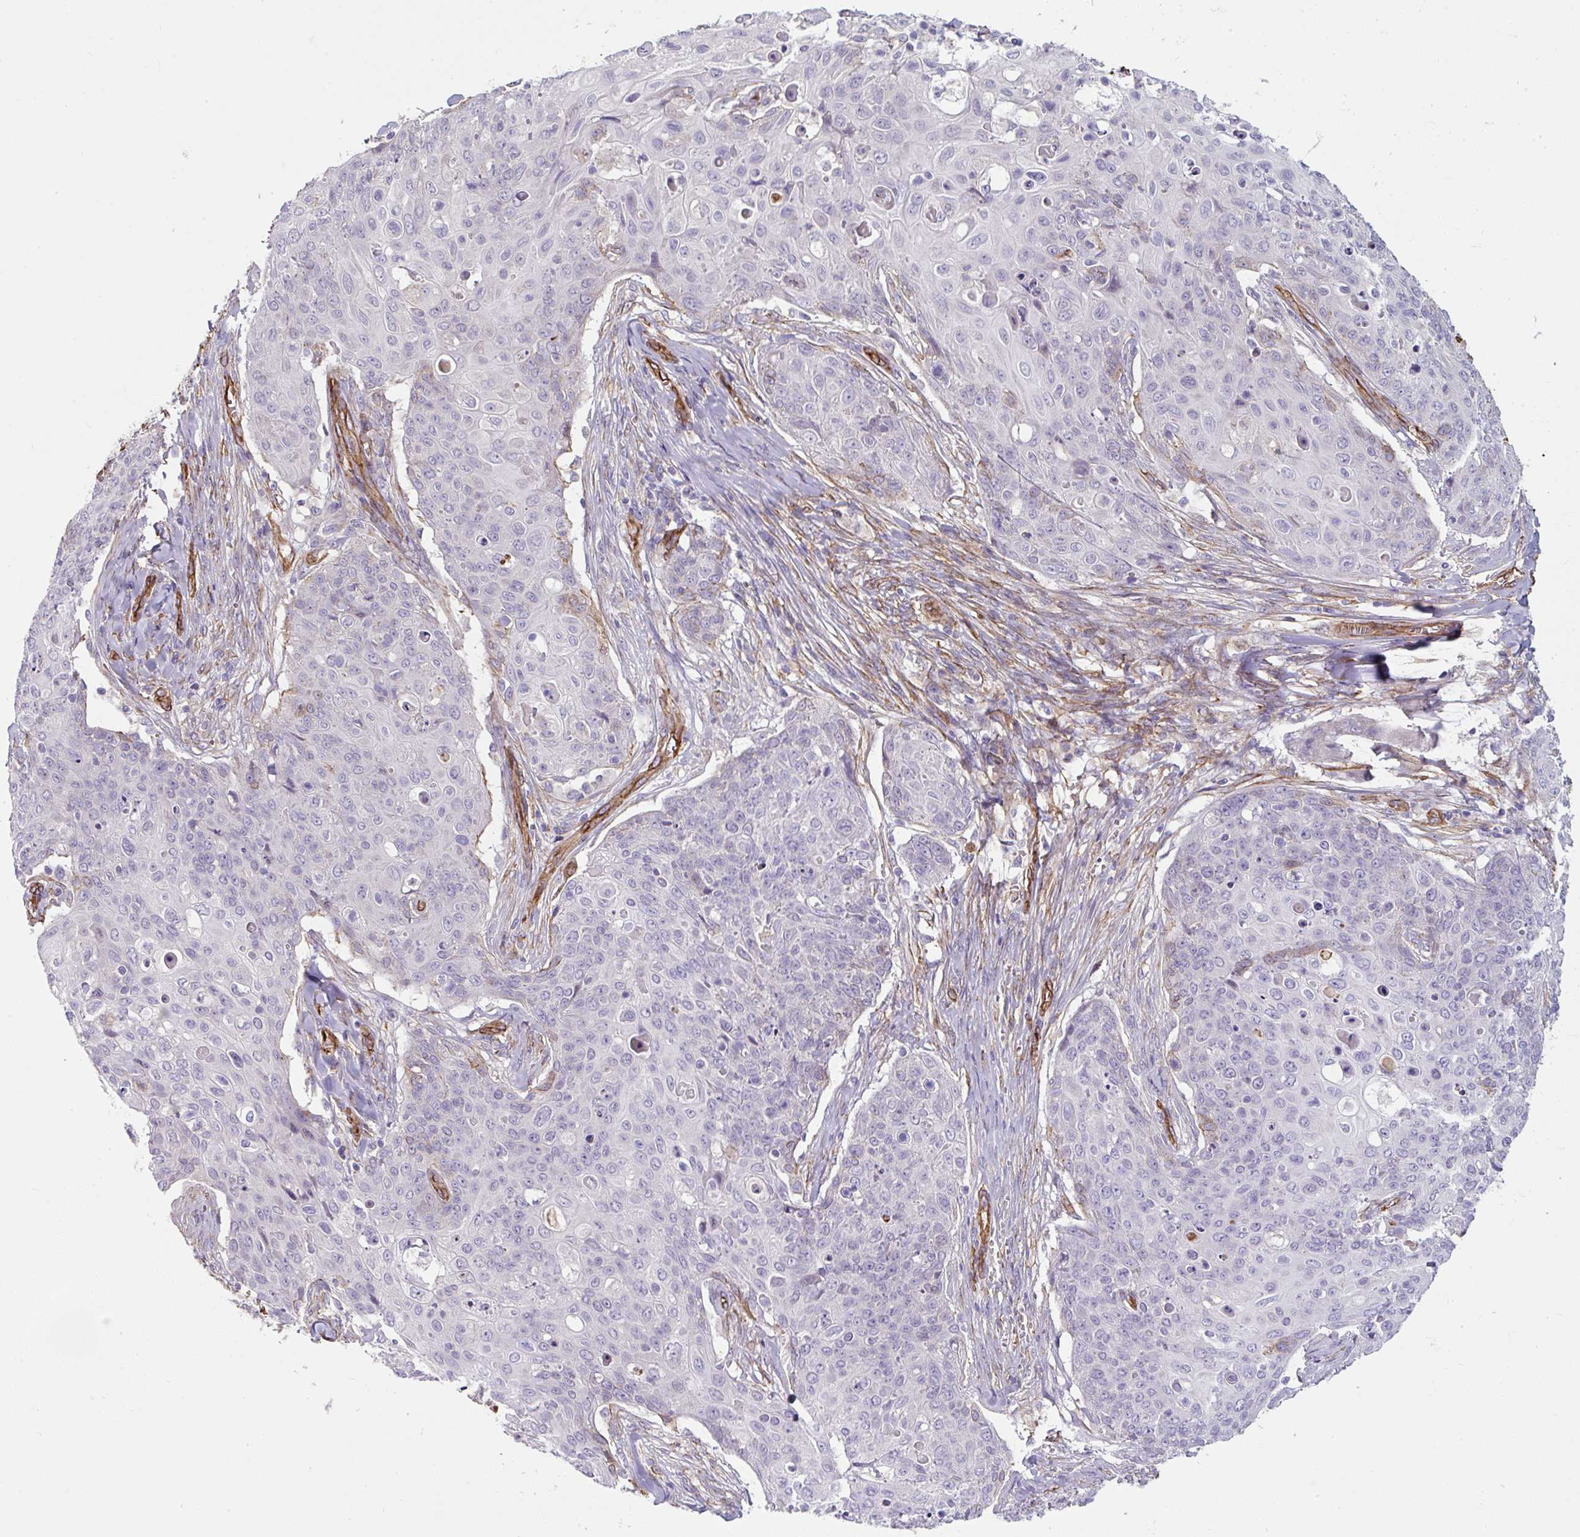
{"staining": {"intensity": "negative", "quantity": "none", "location": "none"}, "tissue": "skin cancer", "cell_type": "Tumor cells", "image_type": "cancer", "snomed": [{"axis": "morphology", "description": "Squamous cell carcinoma, NOS"}, {"axis": "topography", "description": "Skin"}, {"axis": "topography", "description": "Vulva"}], "caption": "Immunohistochemical staining of human skin squamous cell carcinoma shows no significant staining in tumor cells.", "gene": "ANKUB1", "patient": {"sex": "female", "age": 85}}